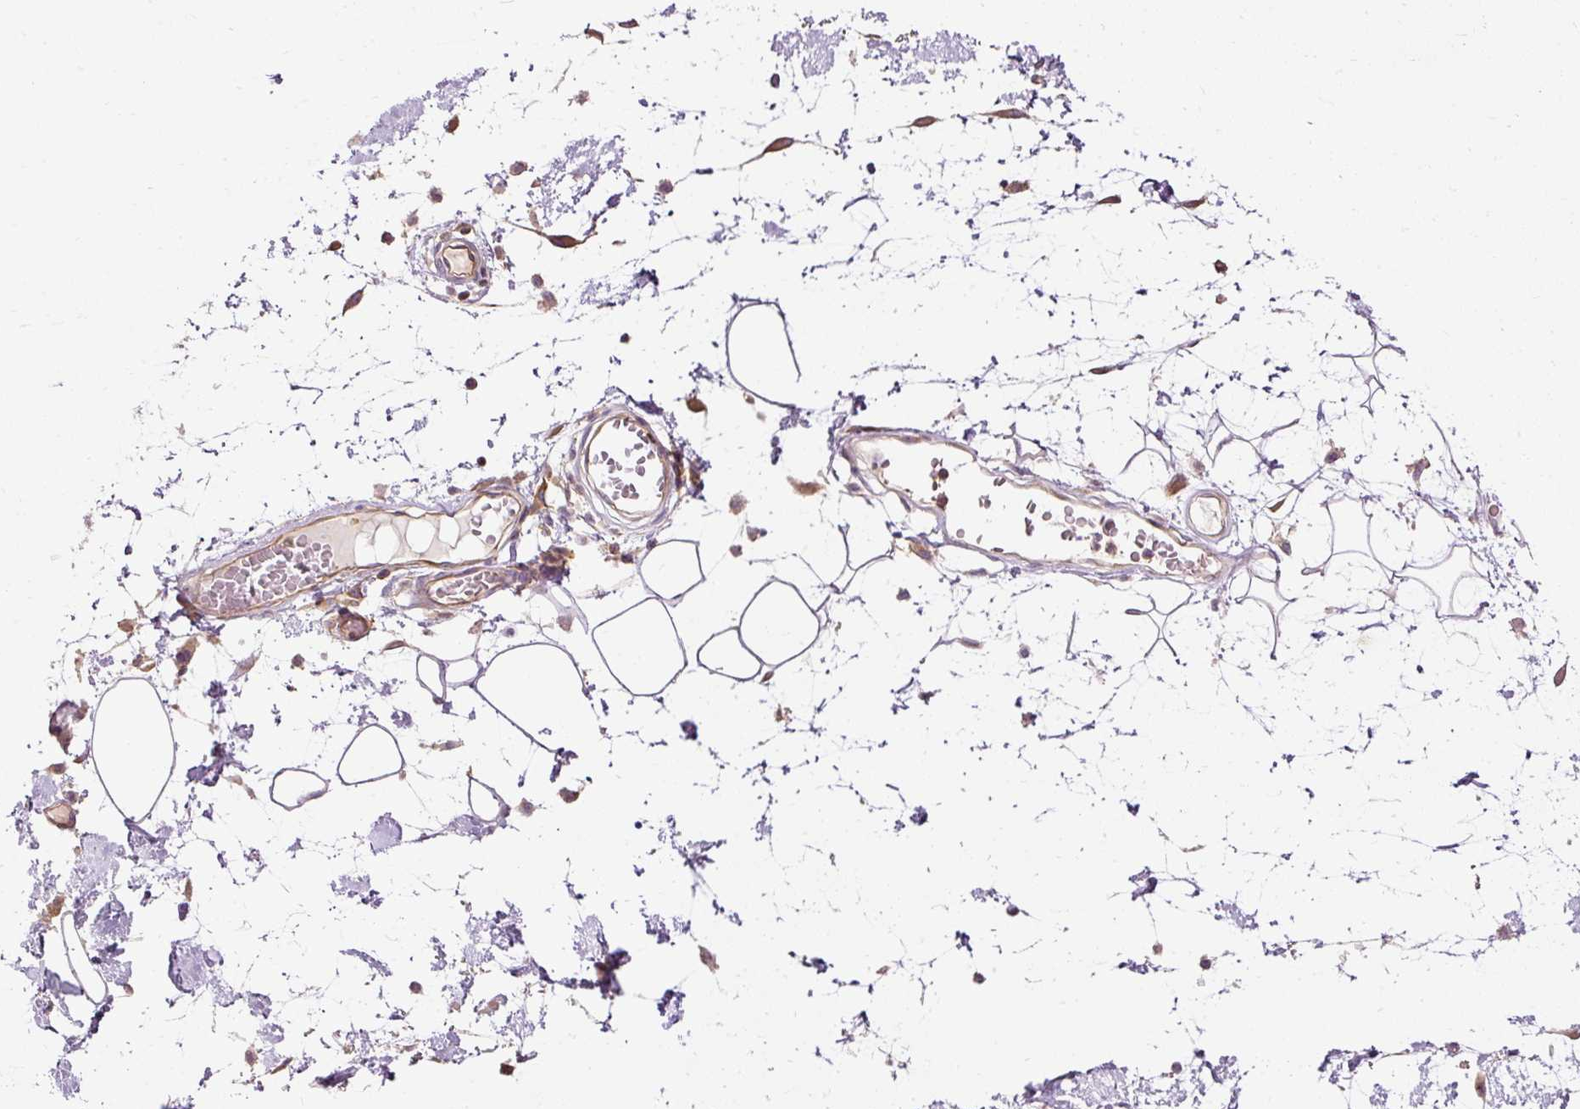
{"staining": {"intensity": "weak", "quantity": ">75%", "location": "cytoplasmic/membranous"}, "tissue": "adipose tissue", "cell_type": "Adipocytes", "image_type": "normal", "snomed": [{"axis": "morphology", "description": "Normal tissue, NOS"}, {"axis": "topography", "description": "Vulva"}, {"axis": "topography", "description": "Peripheral nerve tissue"}], "caption": "Immunohistochemical staining of unremarkable adipose tissue reveals >75% levels of weak cytoplasmic/membranous protein expression in approximately >75% of adipocytes. The protein of interest is stained brown, and the nuclei are stained in blue (DAB (3,3'-diaminobenzidine) IHC with brightfield microscopy, high magnification).", "gene": "ARMH3", "patient": {"sex": "female", "age": 68}}